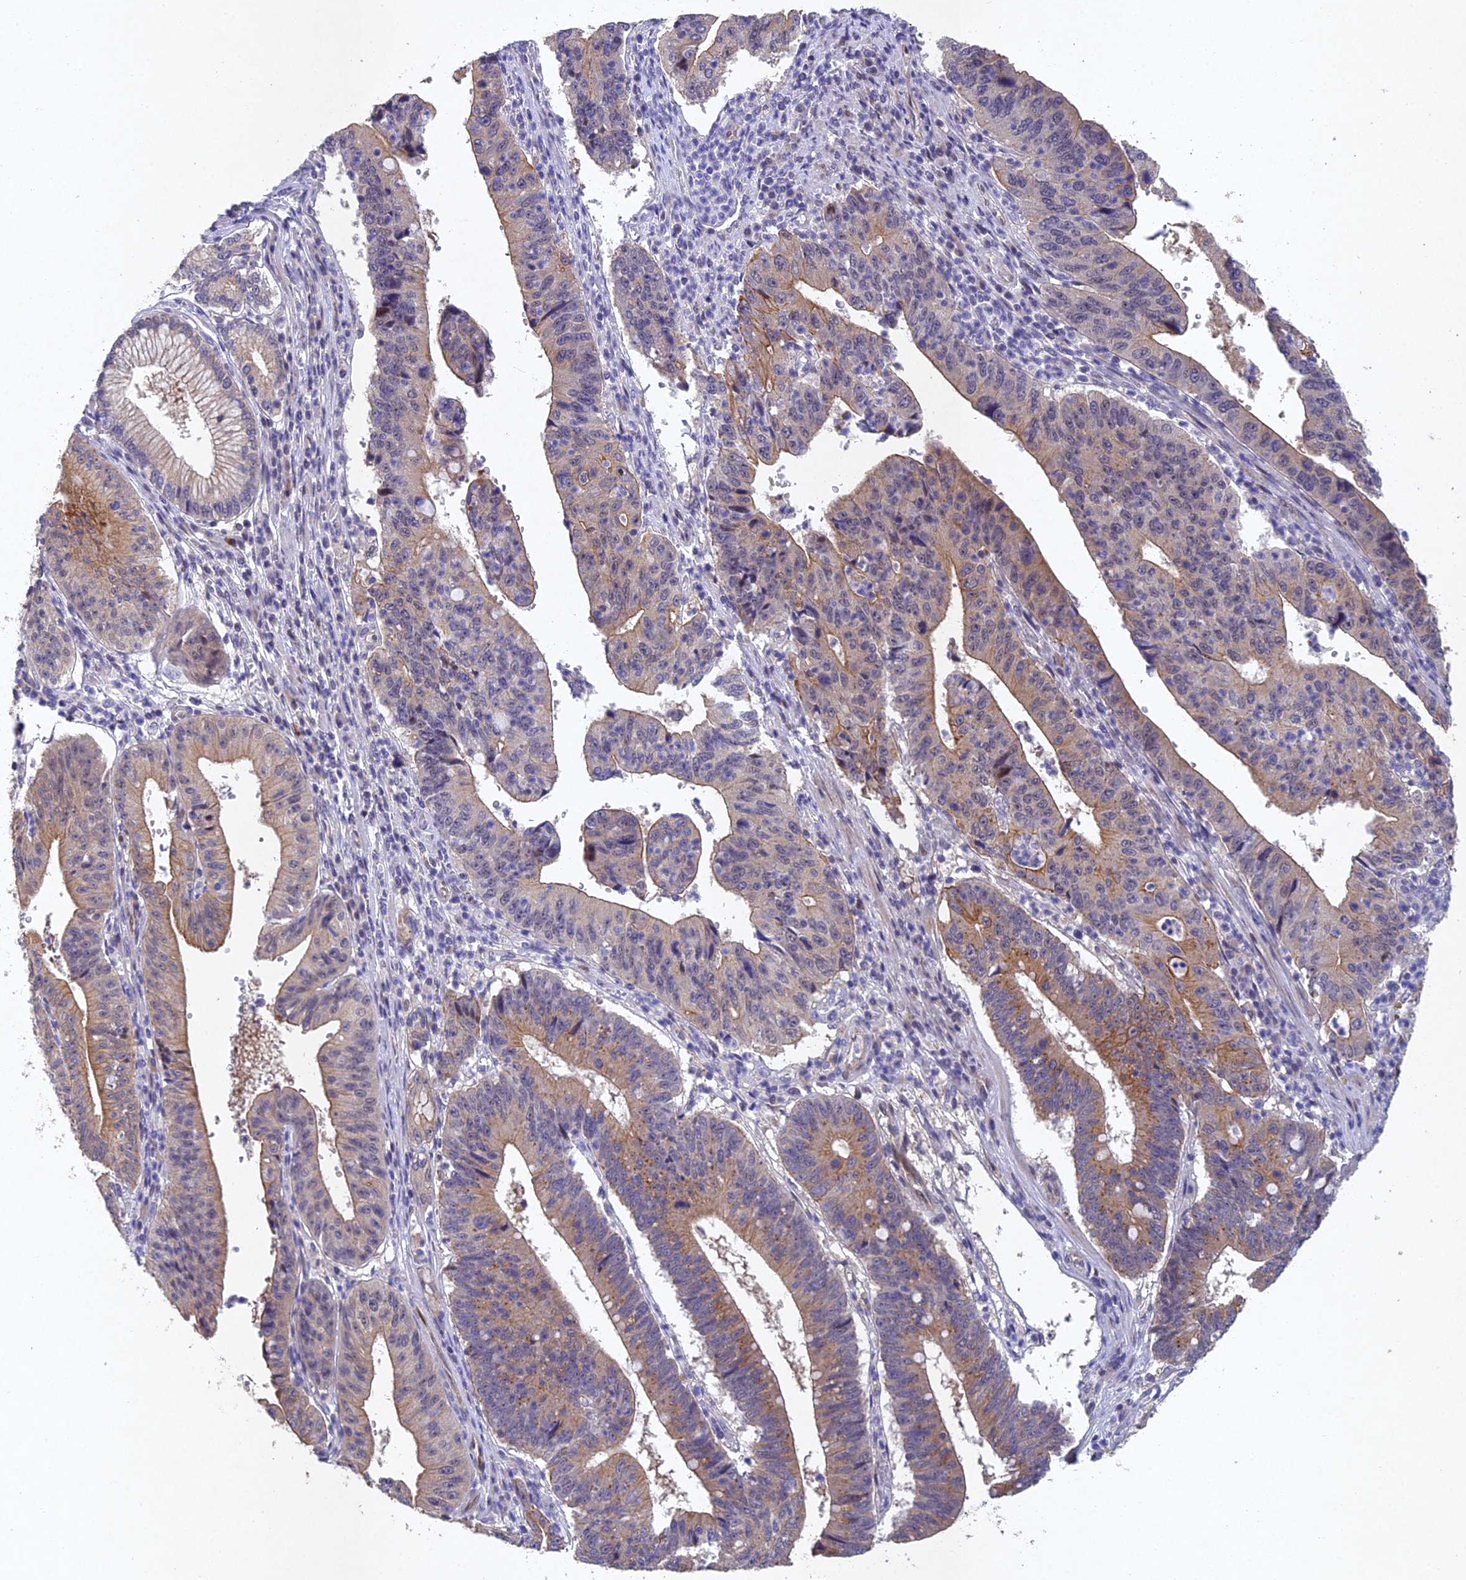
{"staining": {"intensity": "moderate", "quantity": "25%-75%", "location": "cytoplasmic/membranous,nuclear"}, "tissue": "stomach cancer", "cell_type": "Tumor cells", "image_type": "cancer", "snomed": [{"axis": "morphology", "description": "Adenocarcinoma, NOS"}, {"axis": "topography", "description": "Stomach"}], "caption": "Tumor cells exhibit medium levels of moderate cytoplasmic/membranous and nuclear expression in approximately 25%-75% of cells in human adenocarcinoma (stomach).", "gene": "NSMCE1", "patient": {"sex": "male", "age": 59}}